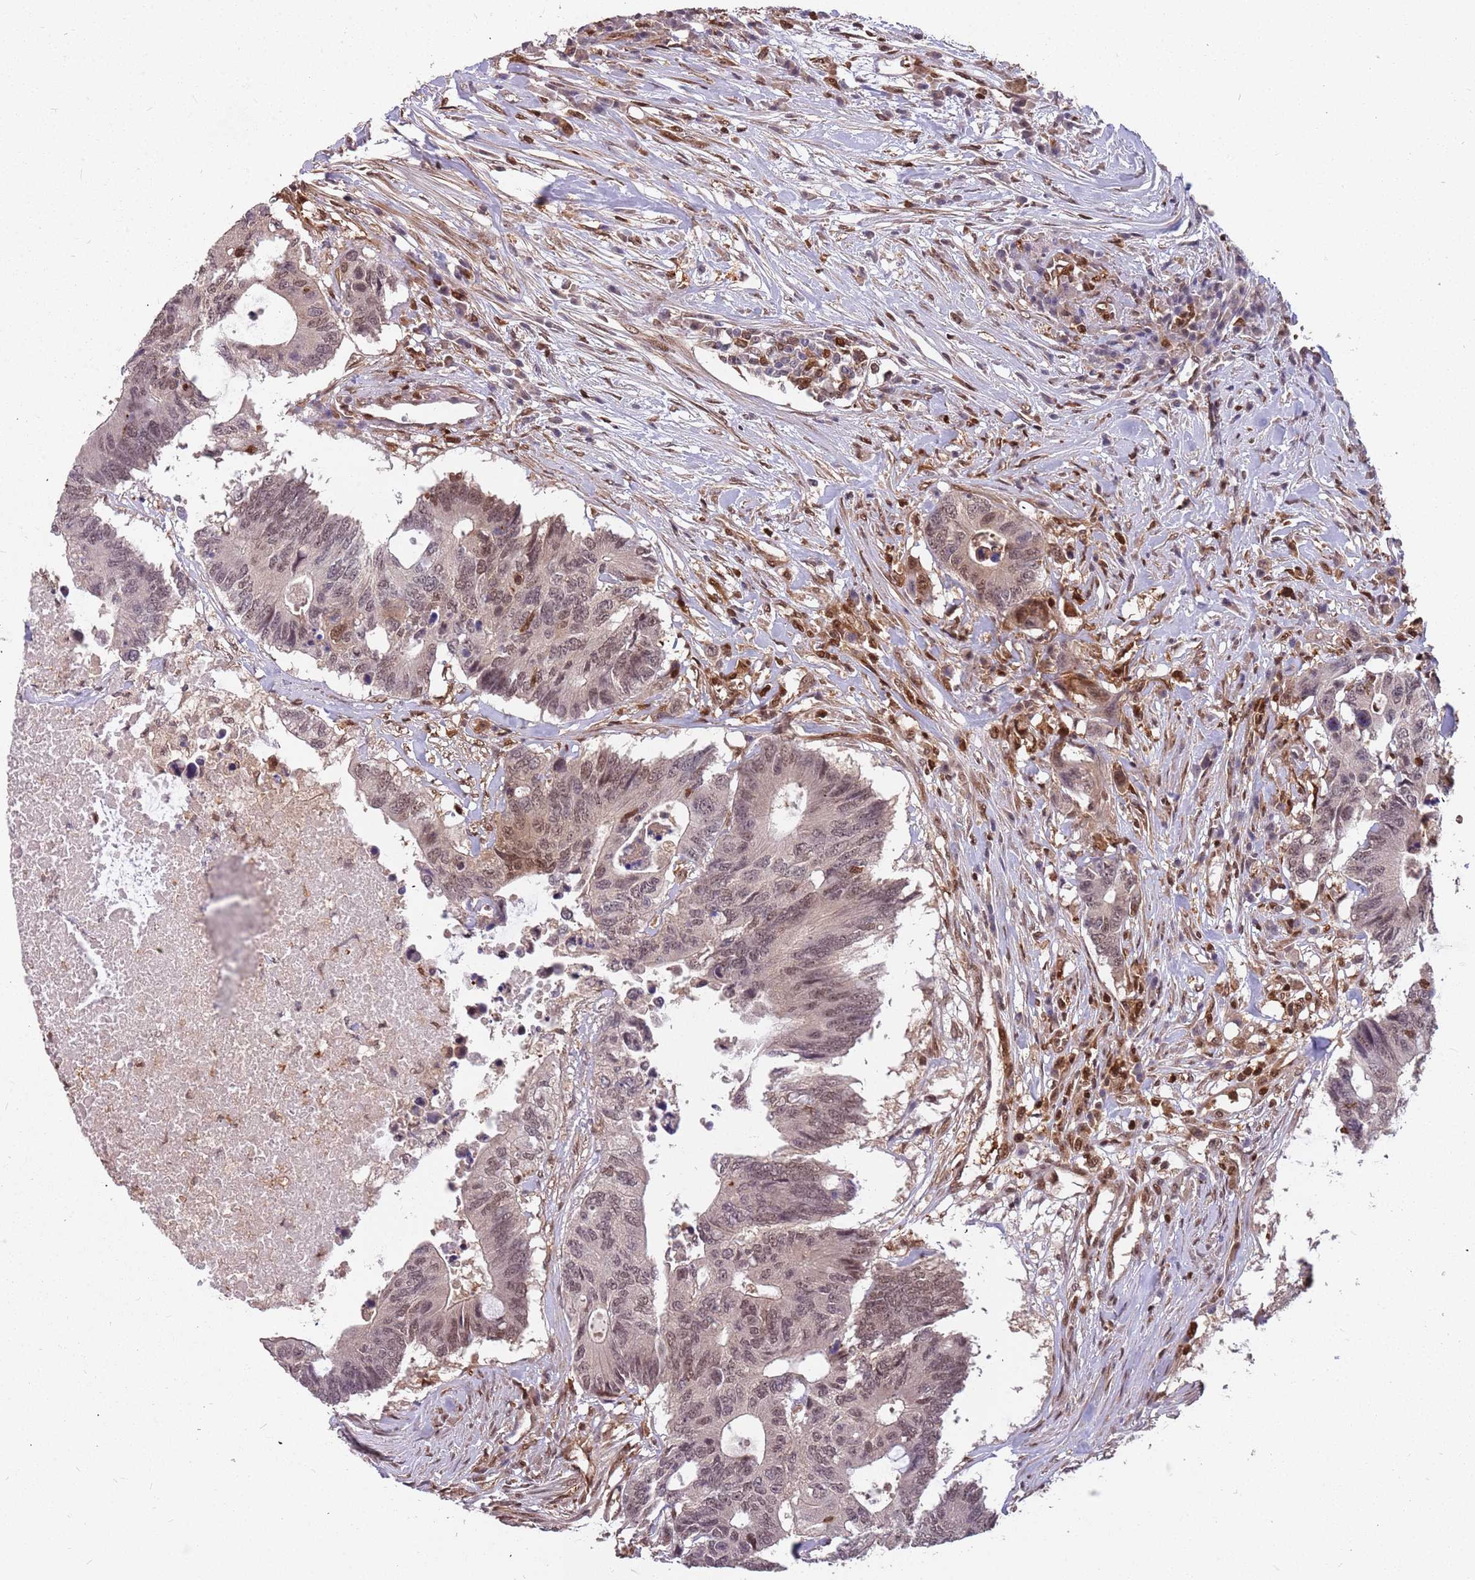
{"staining": {"intensity": "weak", "quantity": ">75%", "location": "nuclear"}, "tissue": "colorectal cancer", "cell_type": "Tumor cells", "image_type": "cancer", "snomed": [{"axis": "morphology", "description": "Adenocarcinoma, NOS"}, {"axis": "topography", "description": "Colon"}], "caption": "The histopathology image demonstrates staining of colorectal cancer (adenocarcinoma), revealing weak nuclear protein staining (brown color) within tumor cells.", "gene": "GBP2", "patient": {"sex": "male", "age": 71}}